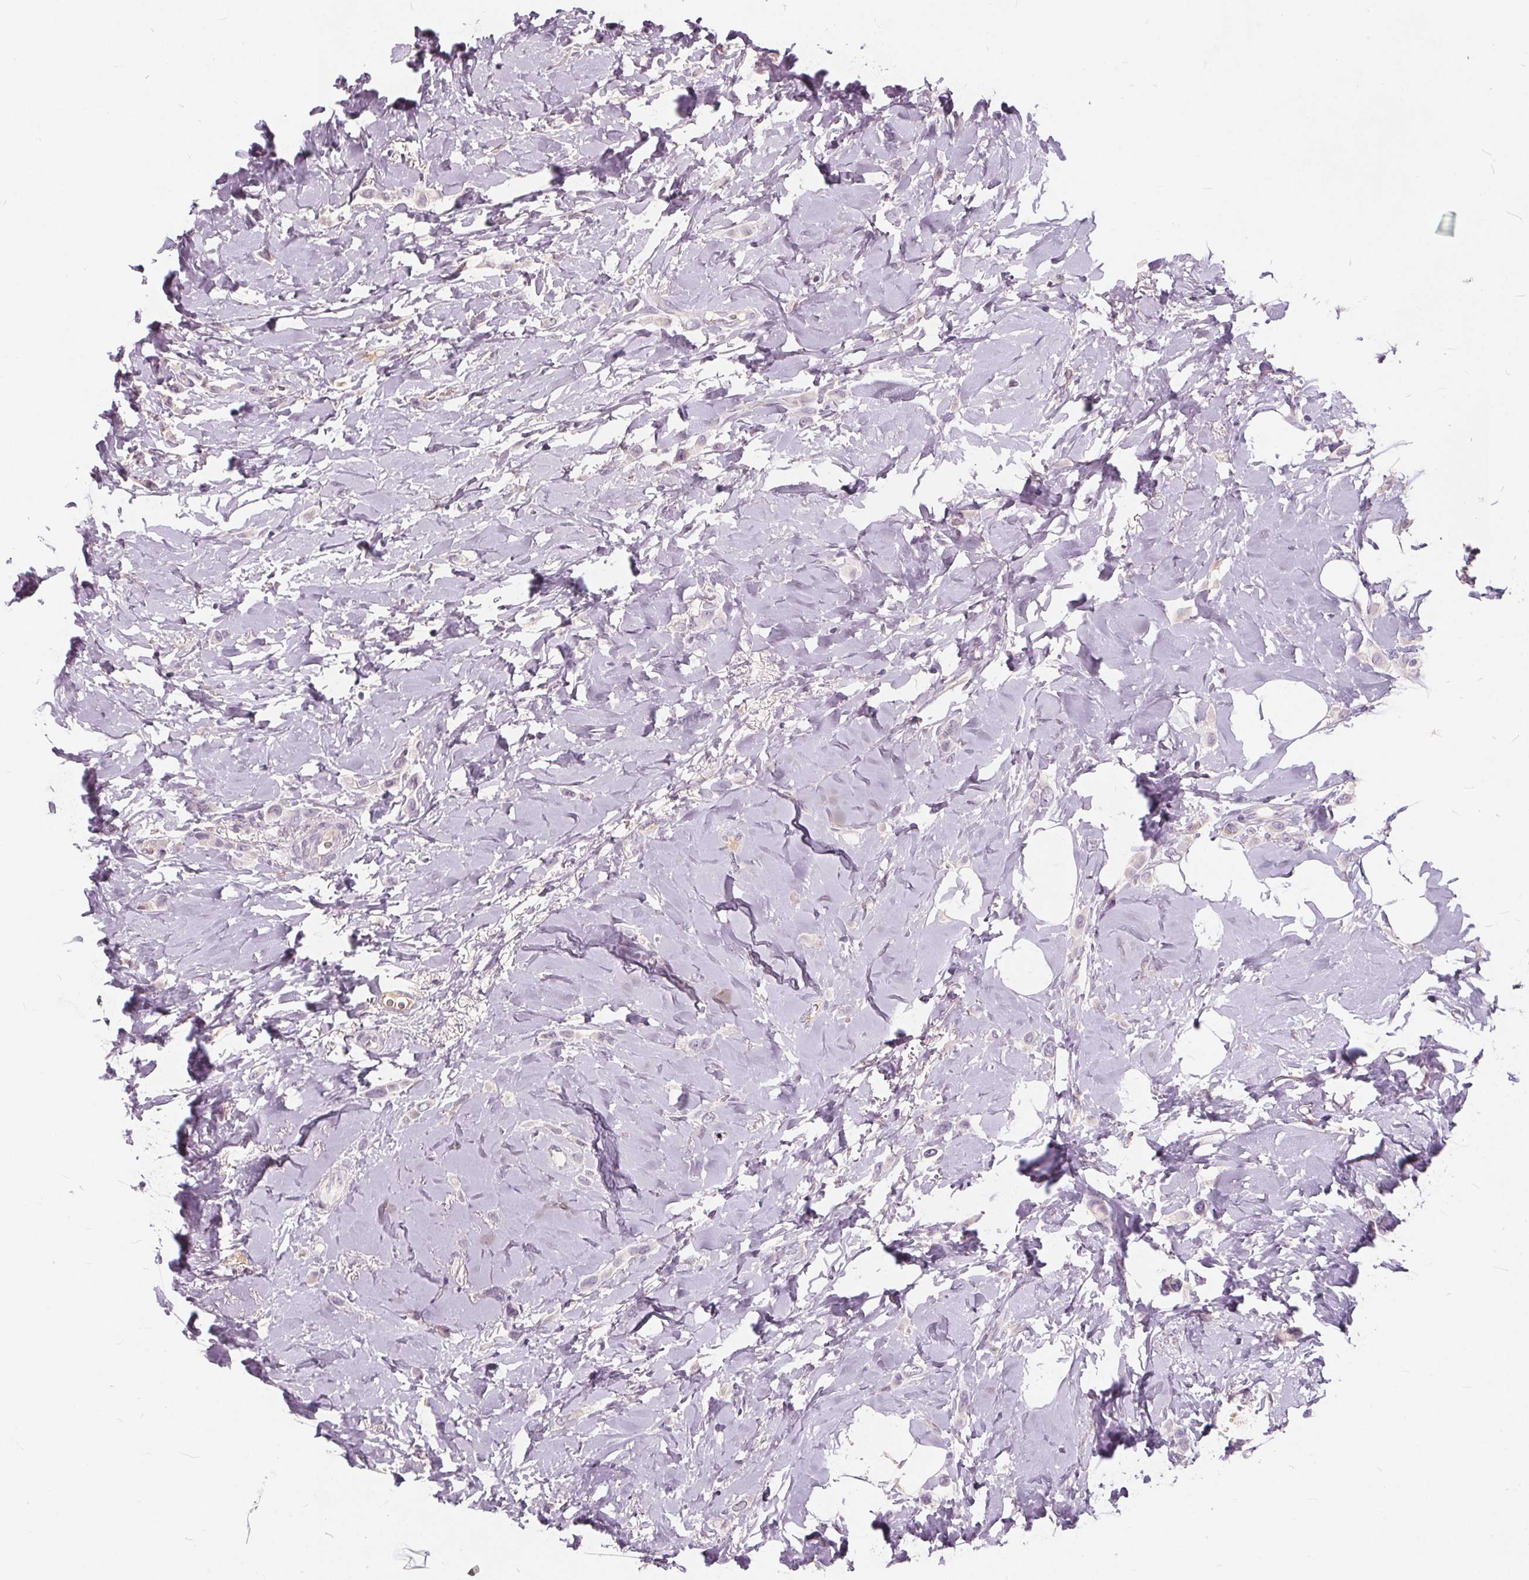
{"staining": {"intensity": "negative", "quantity": "none", "location": "none"}, "tissue": "breast cancer", "cell_type": "Tumor cells", "image_type": "cancer", "snomed": [{"axis": "morphology", "description": "Lobular carcinoma"}, {"axis": "topography", "description": "Breast"}], "caption": "High magnification brightfield microscopy of breast lobular carcinoma stained with DAB (3,3'-diaminobenzidine) (brown) and counterstained with hematoxylin (blue): tumor cells show no significant positivity. The staining is performed using DAB (3,3'-diaminobenzidine) brown chromogen with nuclei counter-stained in using hematoxylin.", "gene": "PLA2G2E", "patient": {"sex": "female", "age": 66}}